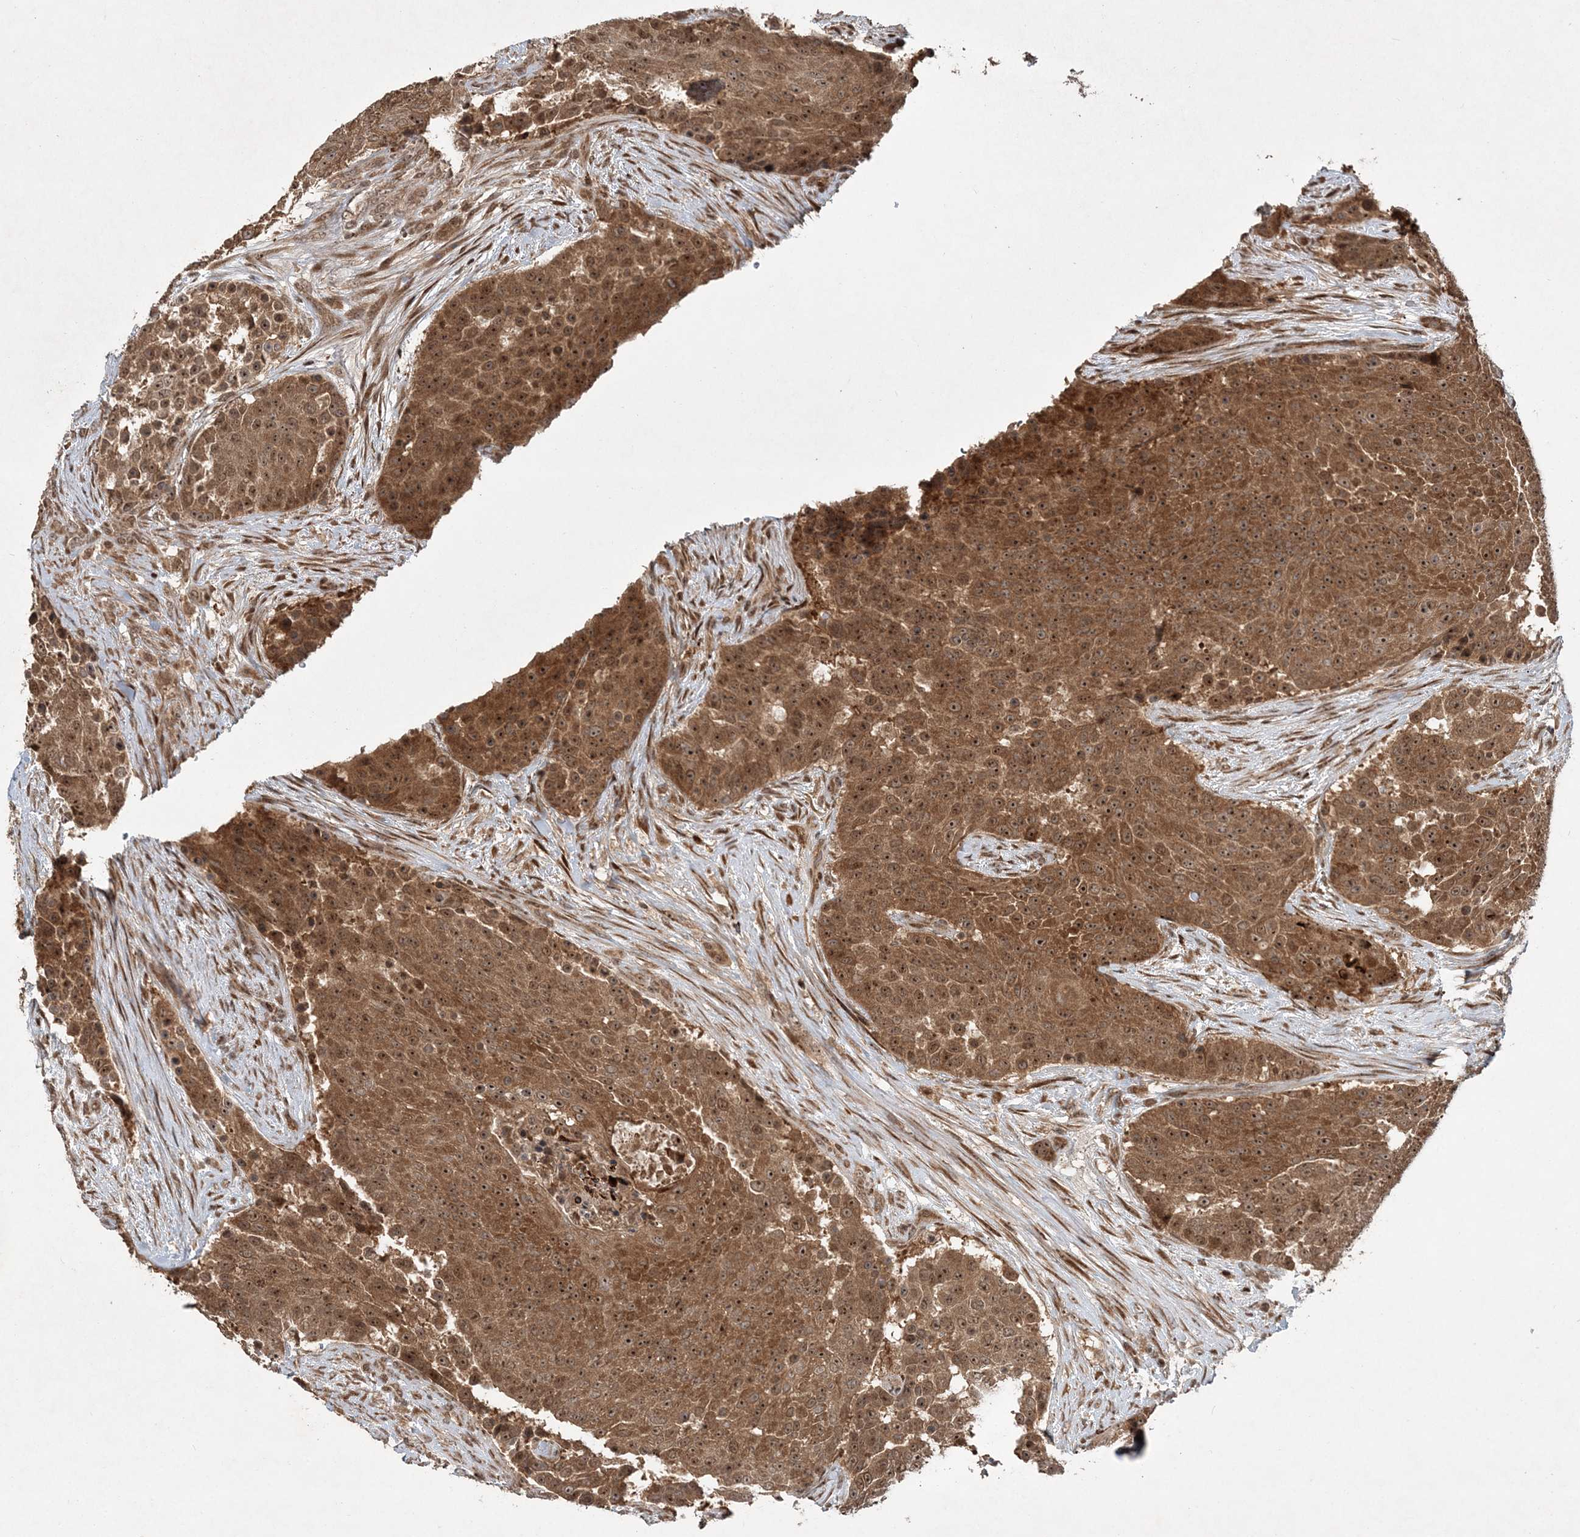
{"staining": {"intensity": "moderate", "quantity": ">75%", "location": "cytoplasmic/membranous,nuclear"}, "tissue": "urothelial cancer", "cell_type": "Tumor cells", "image_type": "cancer", "snomed": [{"axis": "morphology", "description": "Urothelial carcinoma, High grade"}, {"axis": "topography", "description": "Urinary bladder"}], "caption": "IHC of human urothelial carcinoma (high-grade) exhibits medium levels of moderate cytoplasmic/membranous and nuclear positivity in approximately >75% of tumor cells. (IHC, brightfield microscopy, high magnification).", "gene": "UBR3", "patient": {"sex": "female", "age": 63}}